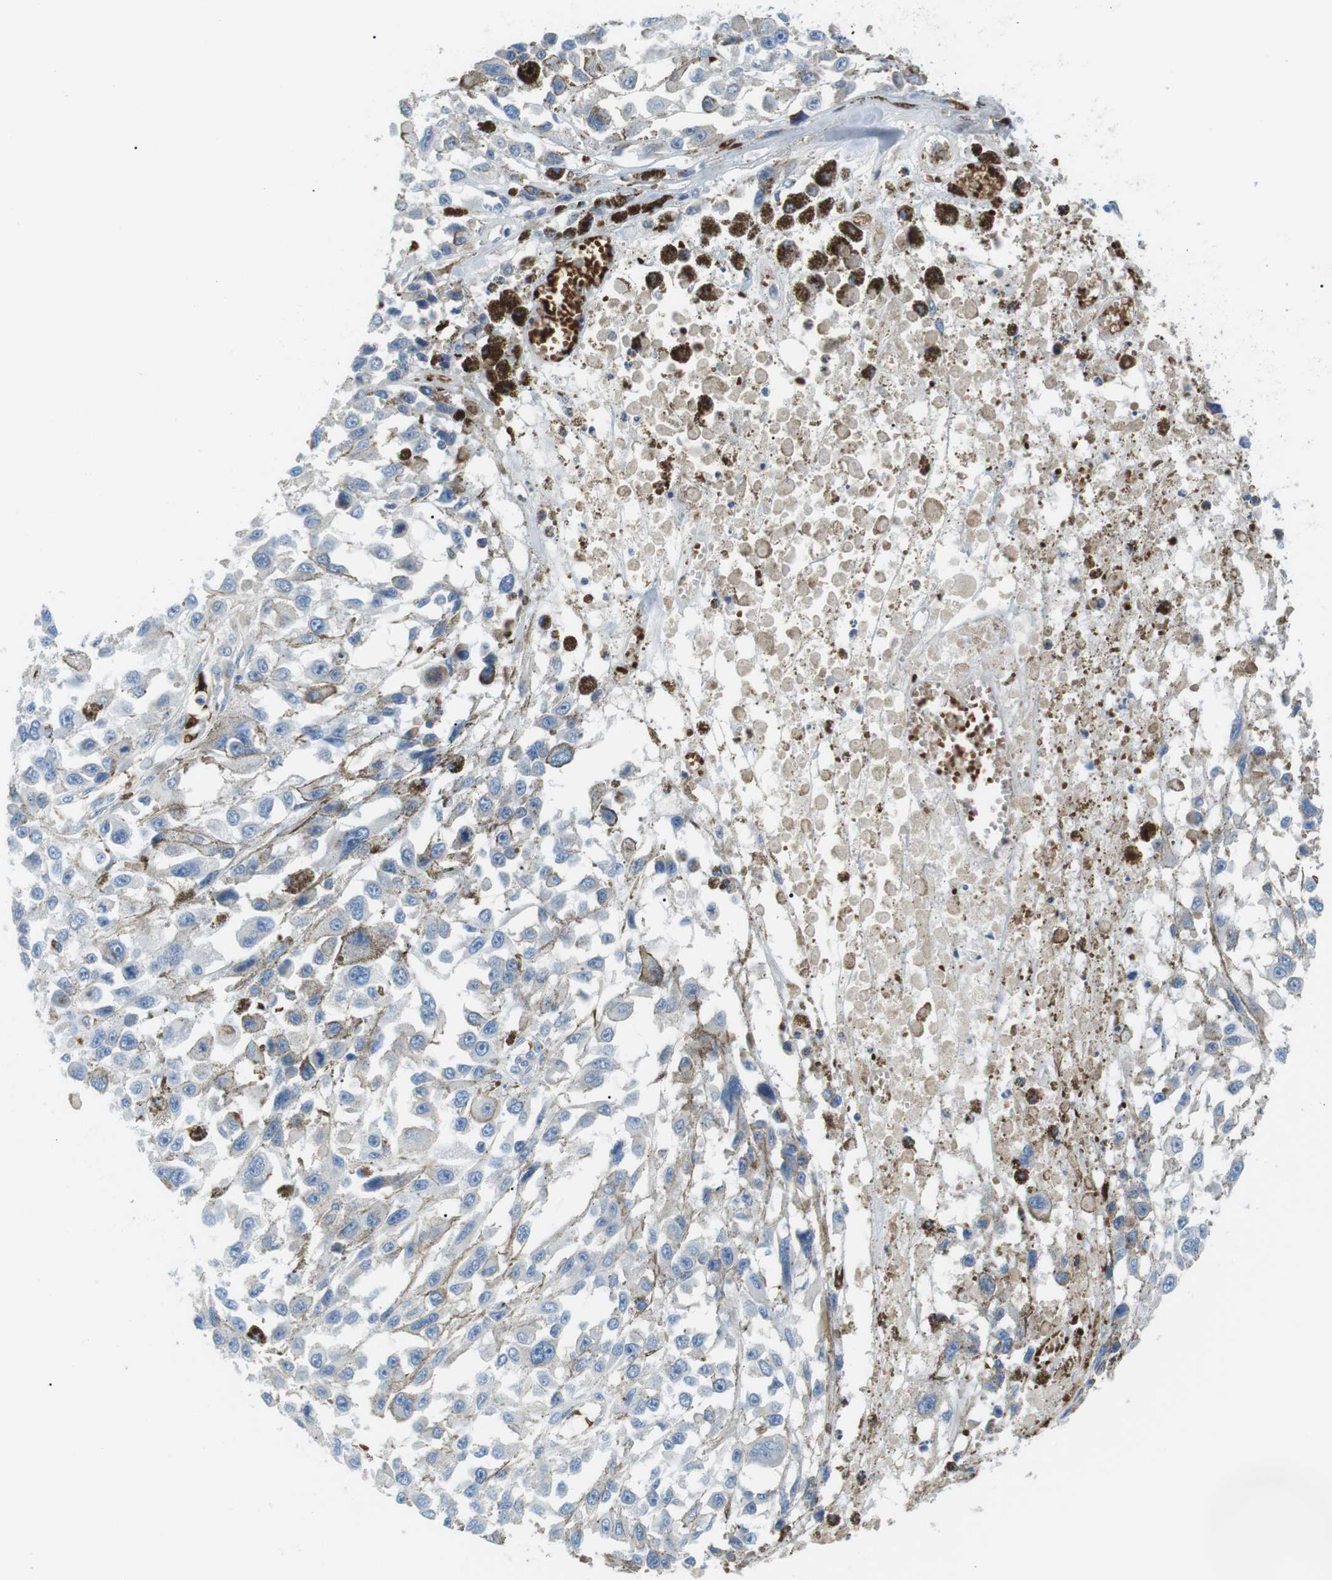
{"staining": {"intensity": "negative", "quantity": "none", "location": "none"}, "tissue": "melanoma", "cell_type": "Tumor cells", "image_type": "cancer", "snomed": [{"axis": "morphology", "description": "Malignant melanoma, Metastatic site"}, {"axis": "topography", "description": "Lymph node"}], "caption": "This is a histopathology image of IHC staining of melanoma, which shows no positivity in tumor cells. (DAB IHC with hematoxylin counter stain).", "gene": "ADCY10", "patient": {"sex": "male", "age": 59}}